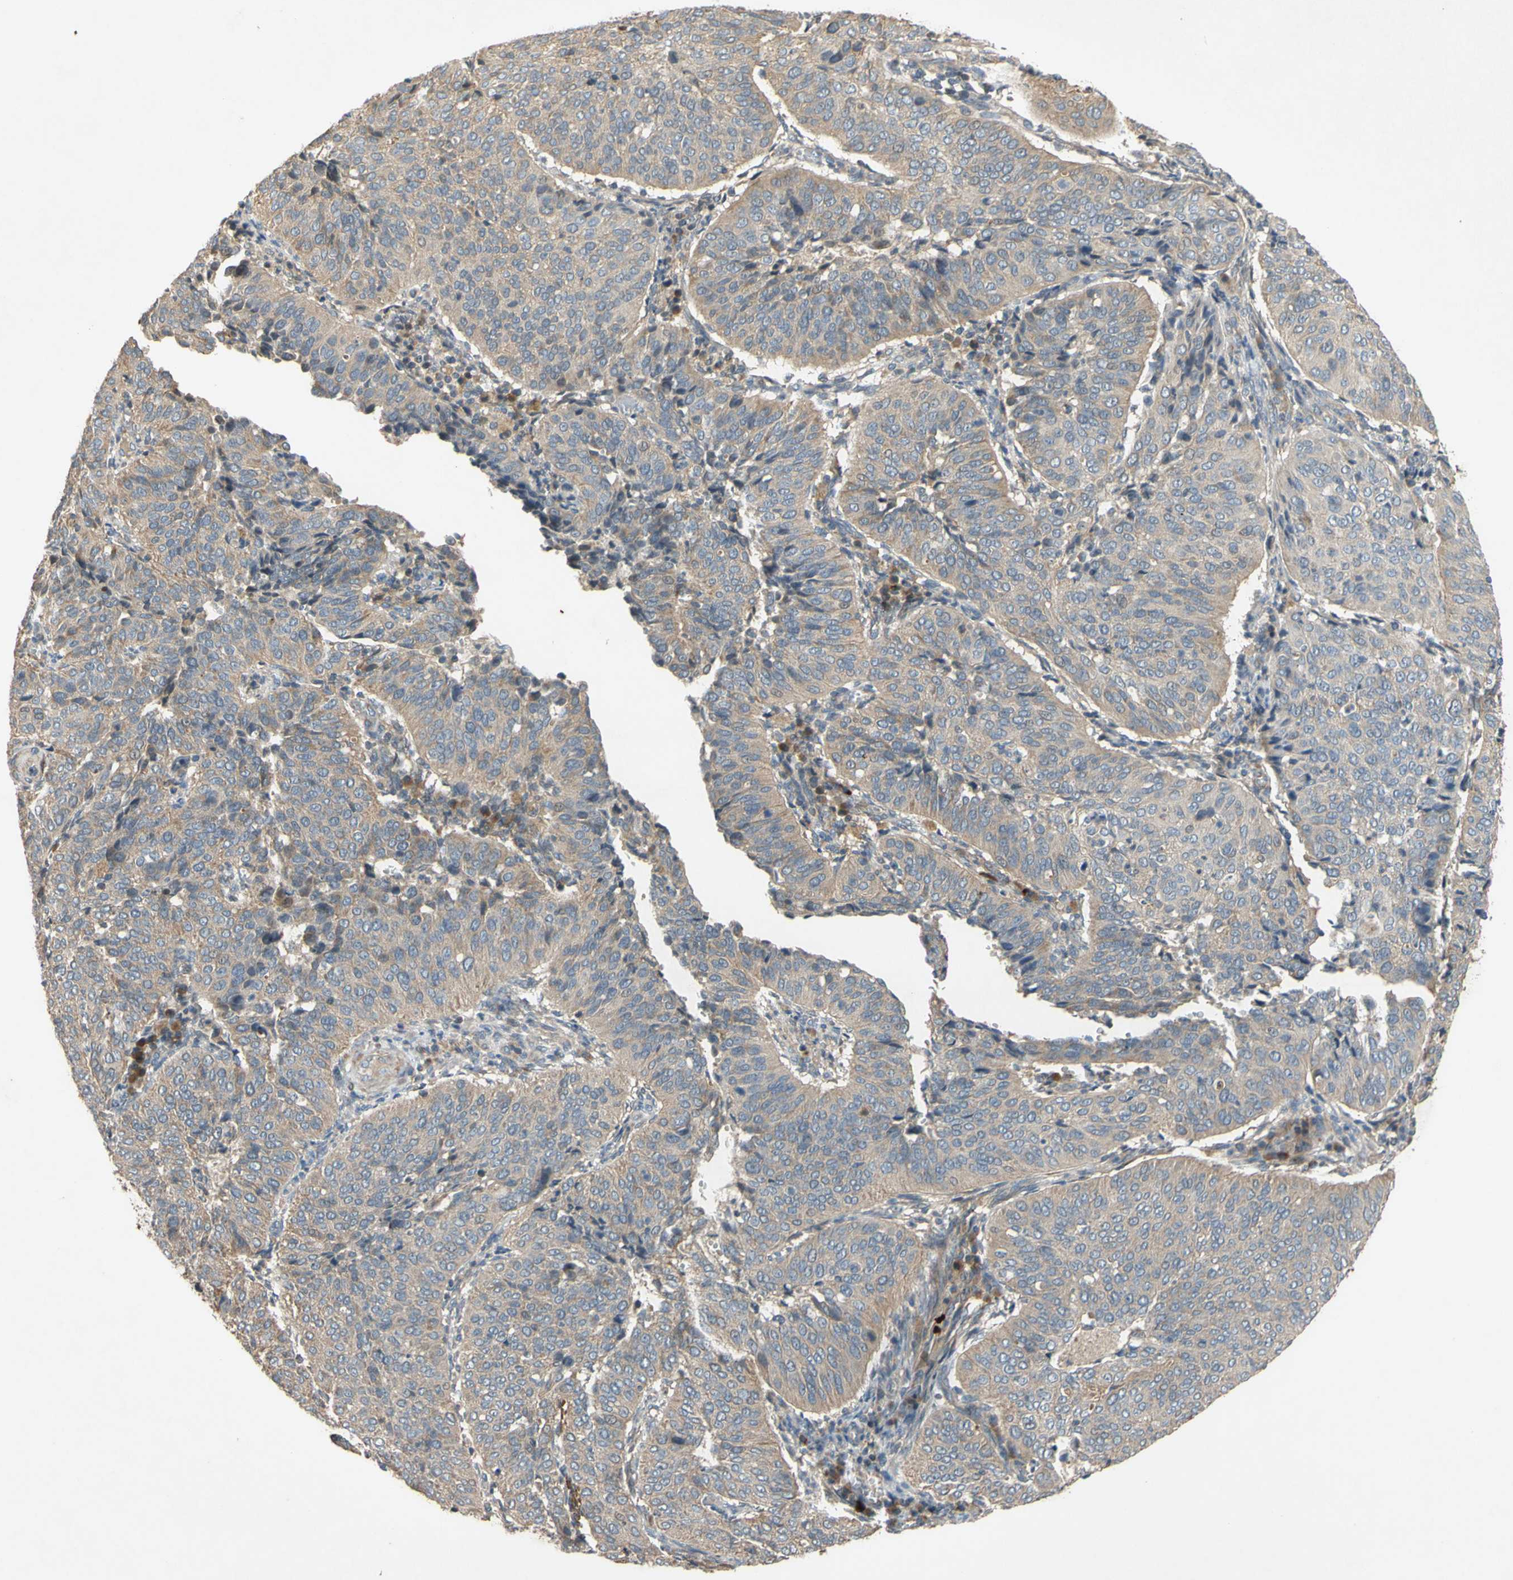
{"staining": {"intensity": "weak", "quantity": ">75%", "location": "cytoplasmic/membranous"}, "tissue": "cervical cancer", "cell_type": "Tumor cells", "image_type": "cancer", "snomed": [{"axis": "morphology", "description": "Normal tissue, NOS"}, {"axis": "morphology", "description": "Squamous cell carcinoma, NOS"}, {"axis": "topography", "description": "Cervix"}], "caption": "Immunohistochemistry of human cervical cancer (squamous cell carcinoma) exhibits low levels of weak cytoplasmic/membranous expression in approximately >75% of tumor cells.", "gene": "PARD6A", "patient": {"sex": "female", "age": 39}}